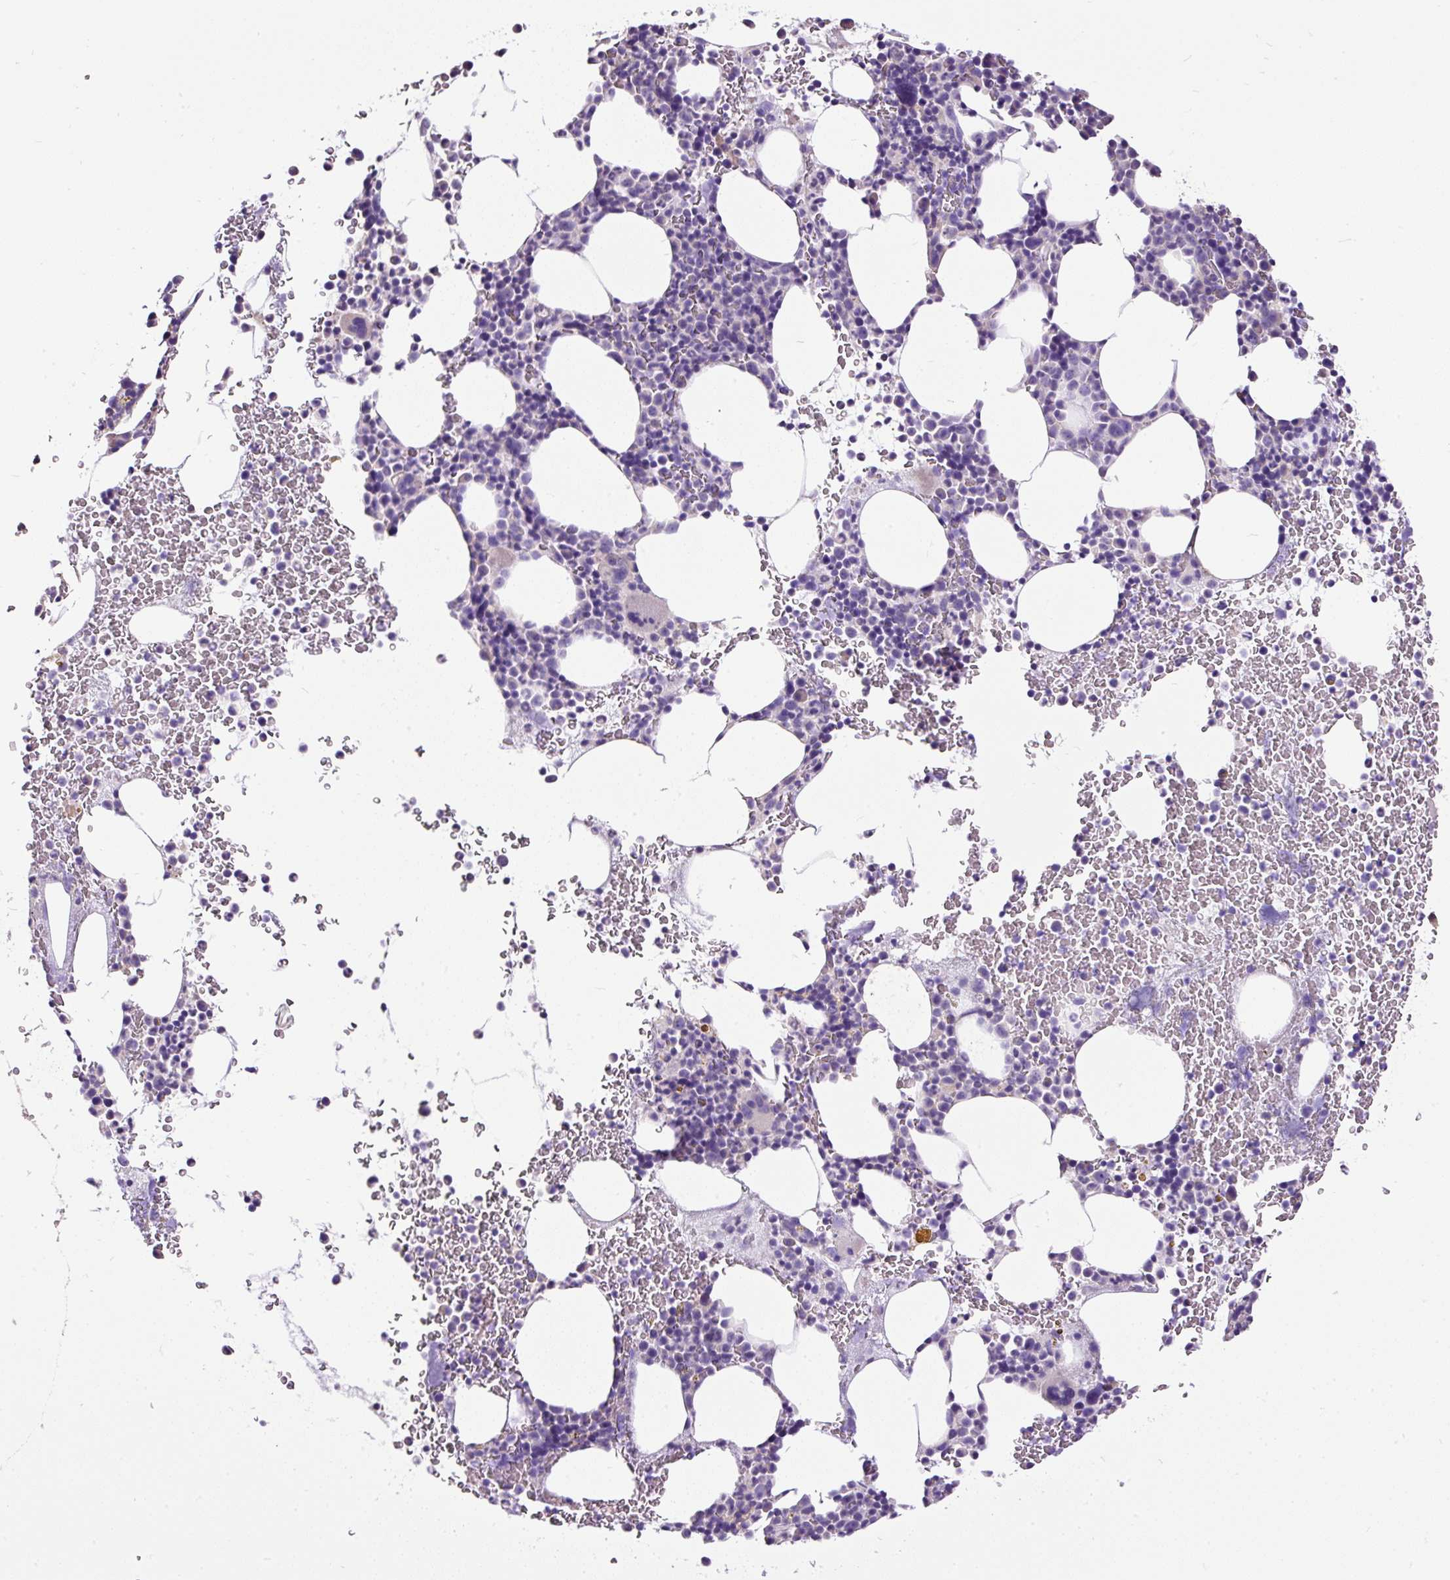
{"staining": {"intensity": "negative", "quantity": "none", "location": "none"}, "tissue": "bone marrow", "cell_type": "Hematopoietic cells", "image_type": "normal", "snomed": [{"axis": "morphology", "description": "Normal tissue, NOS"}, {"axis": "topography", "description": "Bone marrow"}], "caption": "Protein analysis of unremarkable bone marrow exhibits no significant positivity in hematopoietic cells. (Brightfield microscopy of DAB (3,3'-diaminobenzidine) immunohistochemistry (IHC) at high magnification).", "gene": "PDIA2", "patient": {"sex": "male", "age": 62}}